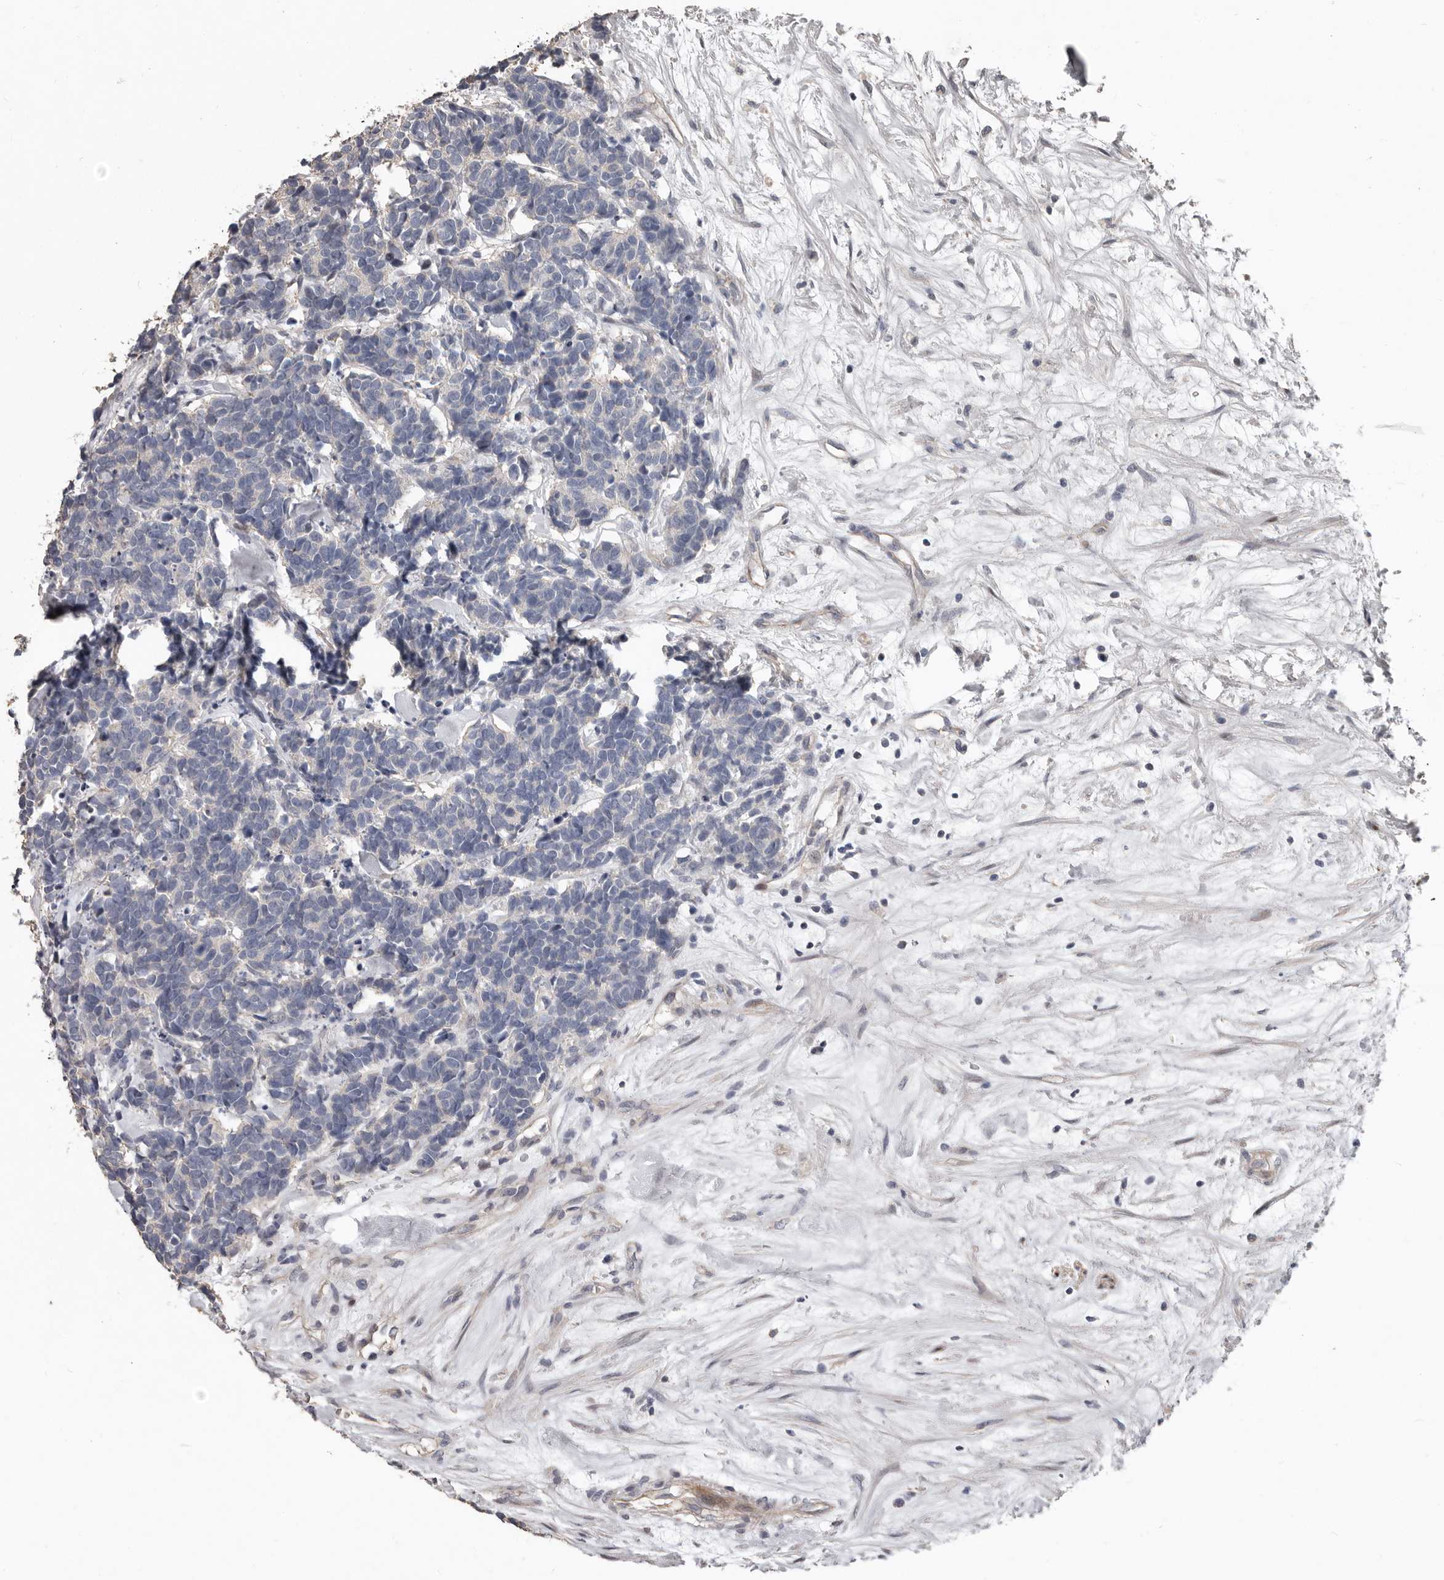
{"staining": {"intensity": "negative", "quantity": "none", "location": "none"}, "tissue": "carcinoid", "cell_type": "Tumor cells", "image_type": "cancer", "snomed": [{"axis": "morphology", "description": "Carcinoma, NOS"}, {"axis": "morphology", "description": "Carcinoid, malignant, NOS"}, {"axis": "topography", "description": "Urinary bladder"}], "caption": "Image shows no protein expression in tumor cells of carcinoma tissue.", "gene": "RNF217", "patient": {"sex": "male", "age": 57}}